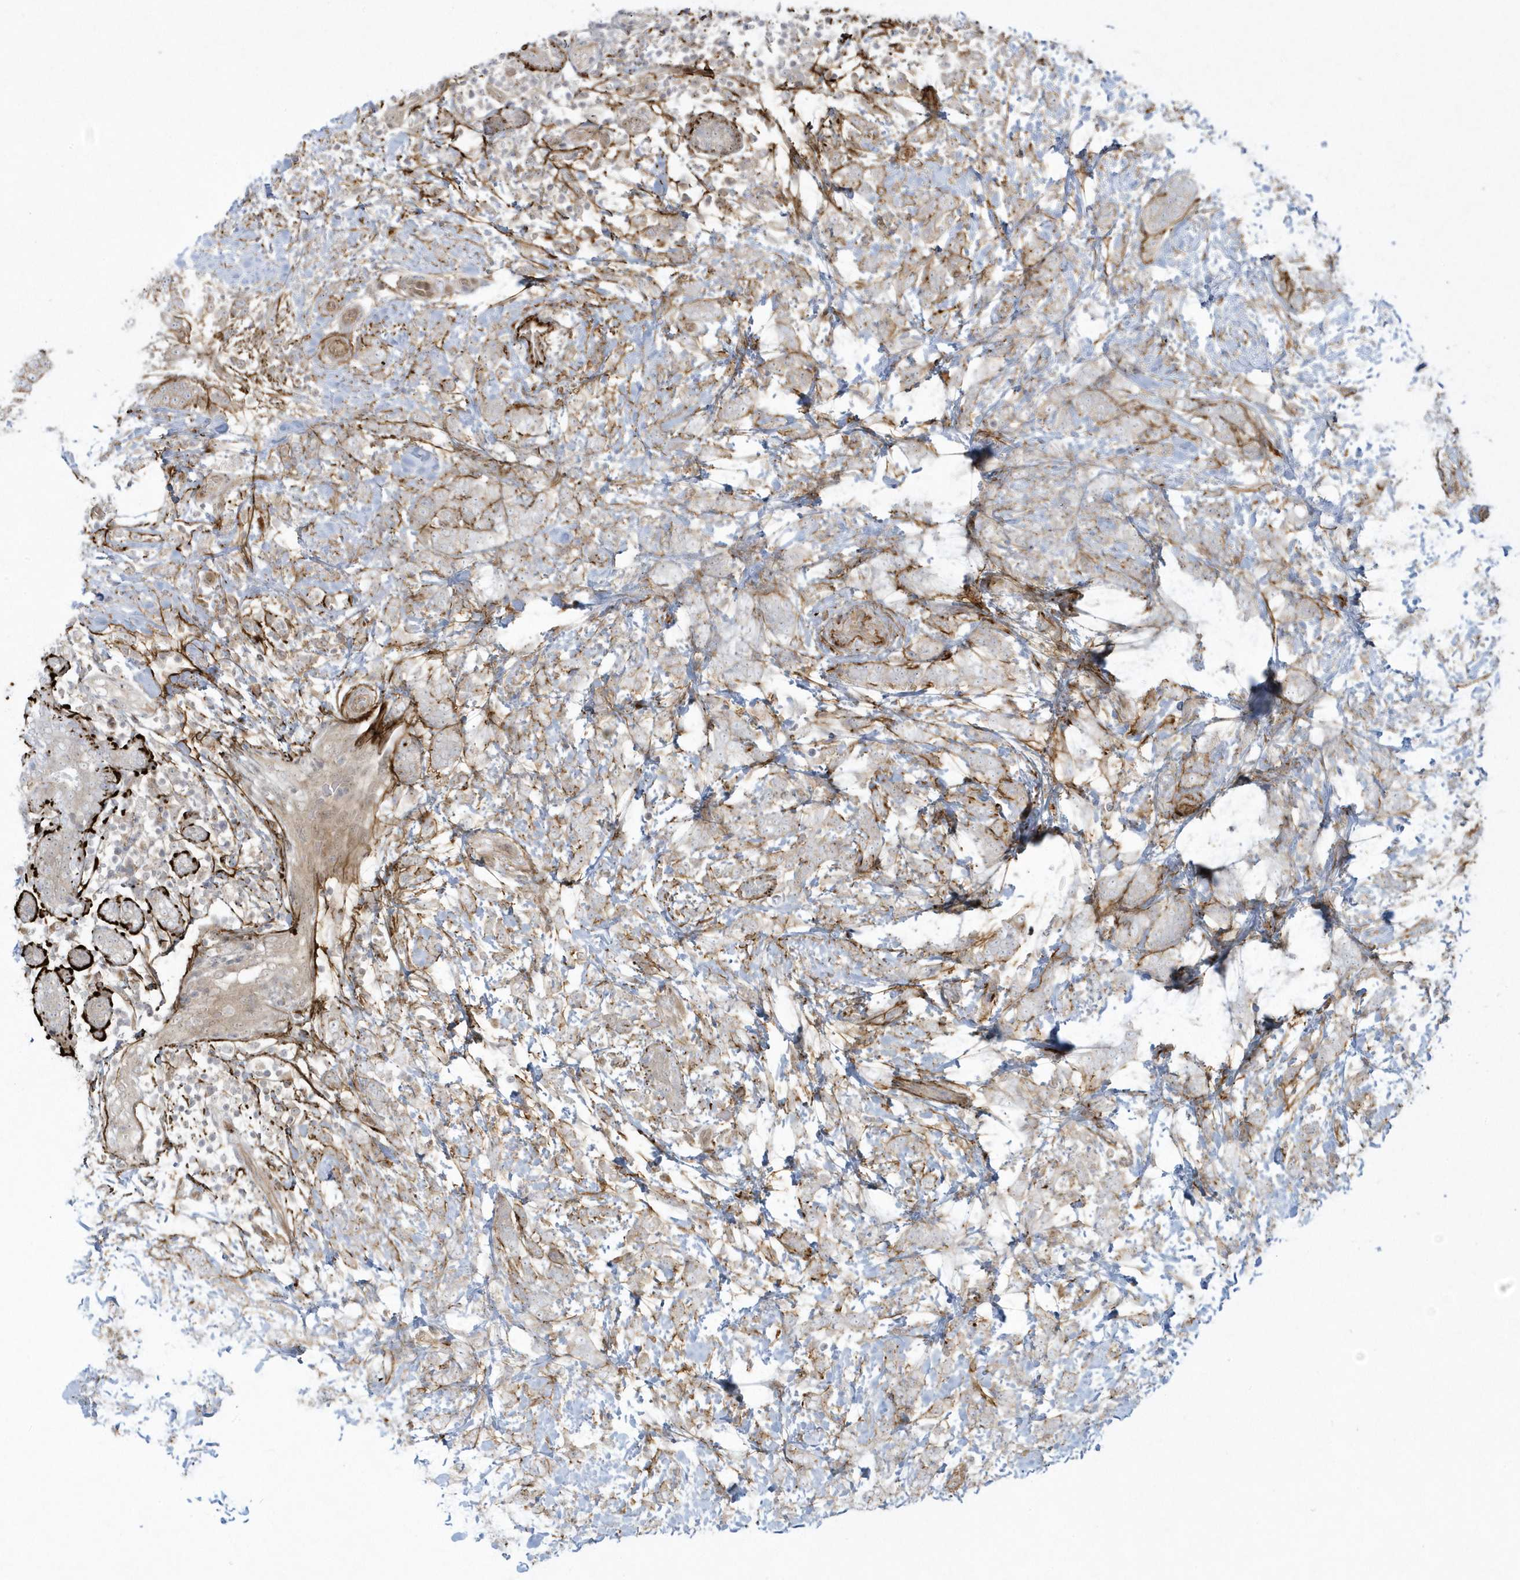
{"staining": {"intensity": "weak", "quantity": "<25%", "location": "cytoplasmic/membranous"}, "tissue": "breast cancer", "cell_type": "Tumor cells", "image_type": "cancer", "snomed": [{"axis": "morphology", "description": "Lobular carcinoma"}, {"axis": "topography", "description": "Breast"}], "caption": "DAB immunohistochemical staining of human breast cancer (lobular carcinoma) demonstrates no significant positivity in tumor cells.", "gene": "MASP2", "patient": {"sex": "female", "age": 58}}